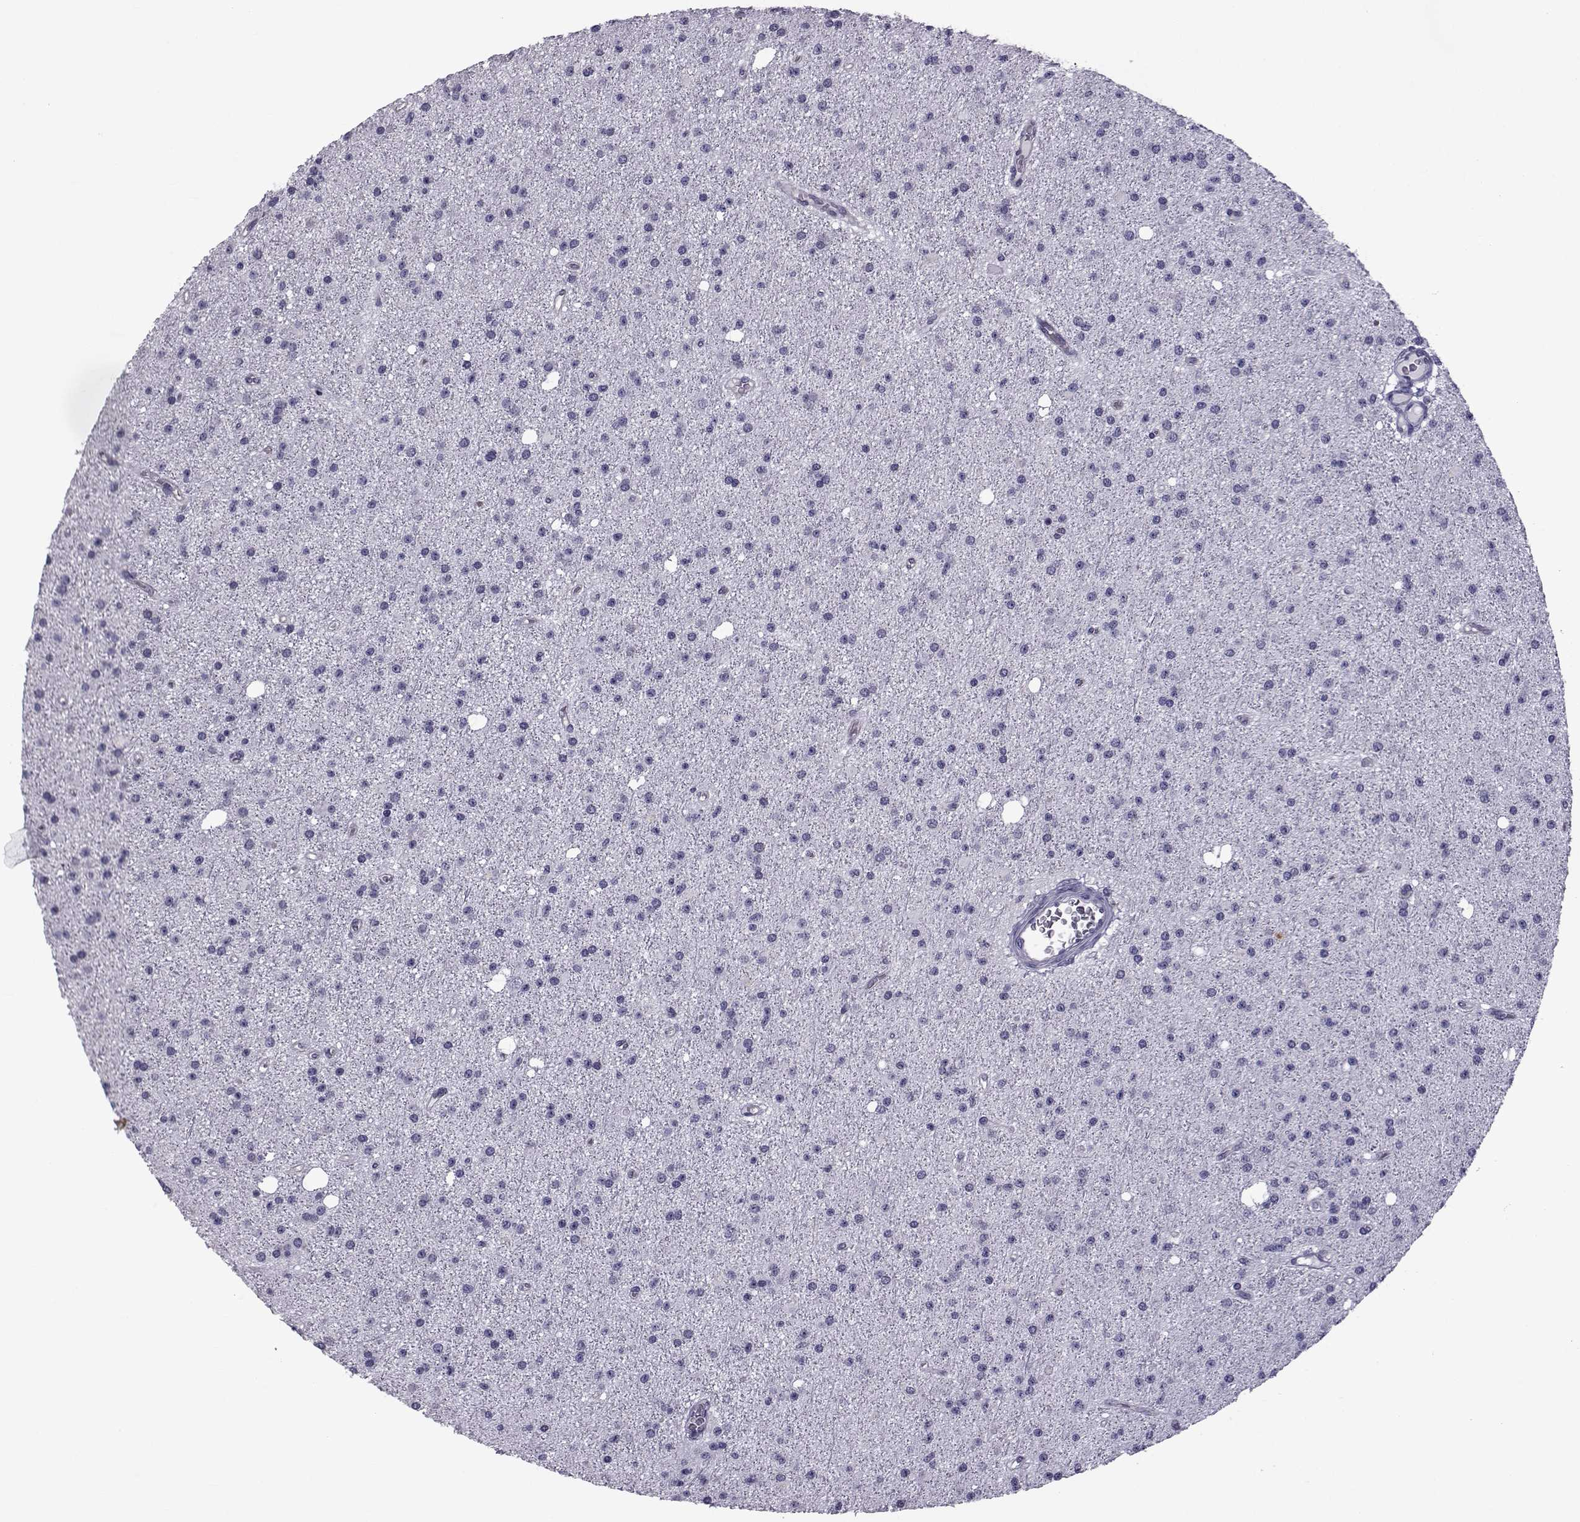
{"staining": {"intensity": "negative", "quantity": "none", "location": "none"}, "tissue": "glioma", "cell_type": "Tumor cells", "image_type": "cancer", "snomed": [{"axis": "morphology", "description": "Glioma, malignant, Low grade"}, {"axis": "topography", "description": "Brain"}], "caption": "The IHC histopathology image has no significant expression in tumor cells of malignant glioma (low-grade) tissue.", "gene": "COL22A1", "patient": {"sex": "male", "age": 27}}